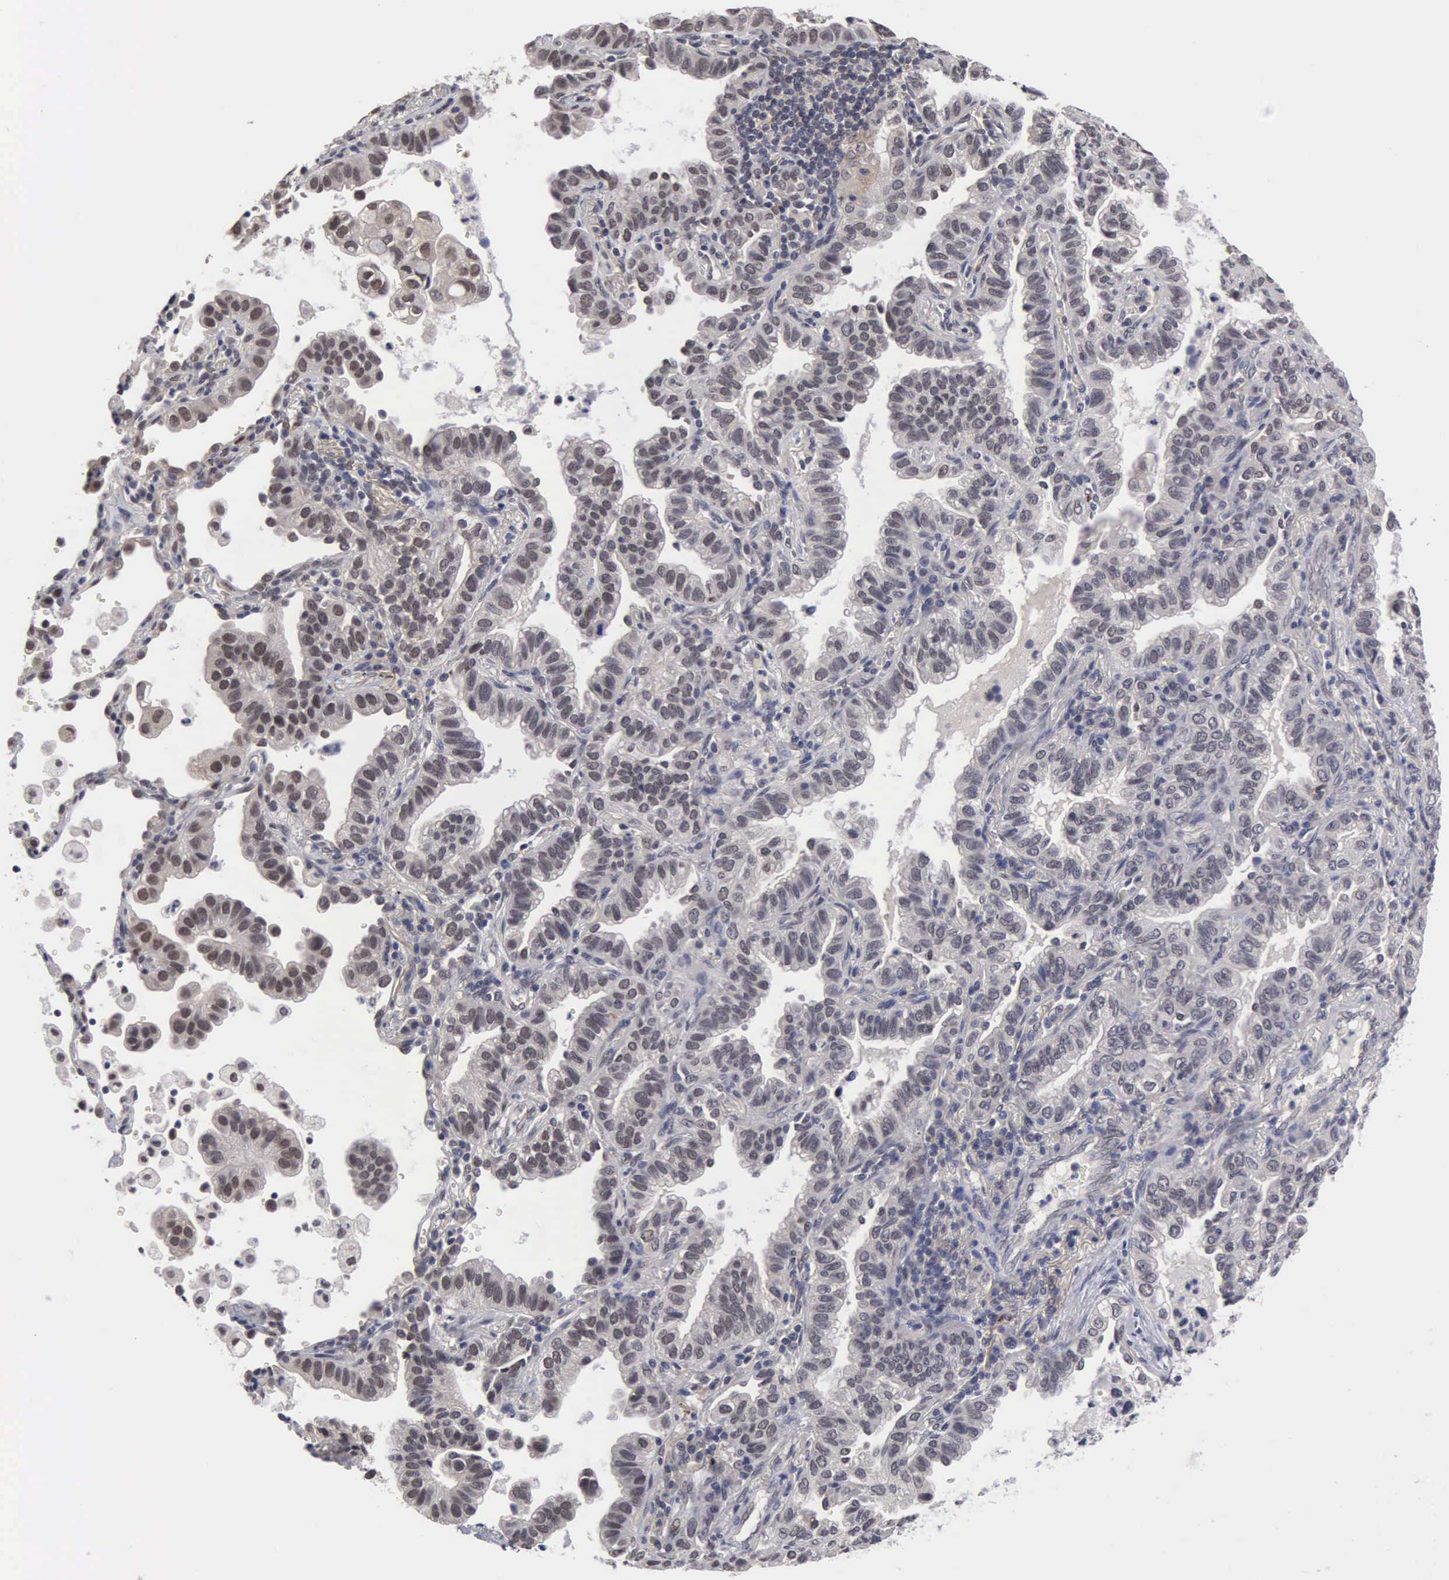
{"staining": {"intensity": "moderate", "quantity": "<25%", "location": "nuclear"}, "tissue": "lung cancer", "cell_type": "Tumor cells", "image_type": "cancer", "snomed": [{"axis": "morphology", "description": "Adenocarcinoma, NOS"}, {"axis": "topography", "description": "Lung"}], "caption": "Lung cancer was stained to show a protein in brown. There is low levels of moderate nuclear staining in approximately <25% of tumor cells. (IHC, brightfield microscopy, high magnification).", "gene": "ZBTB33", "patient": {"sex": "female", "age": 50}}